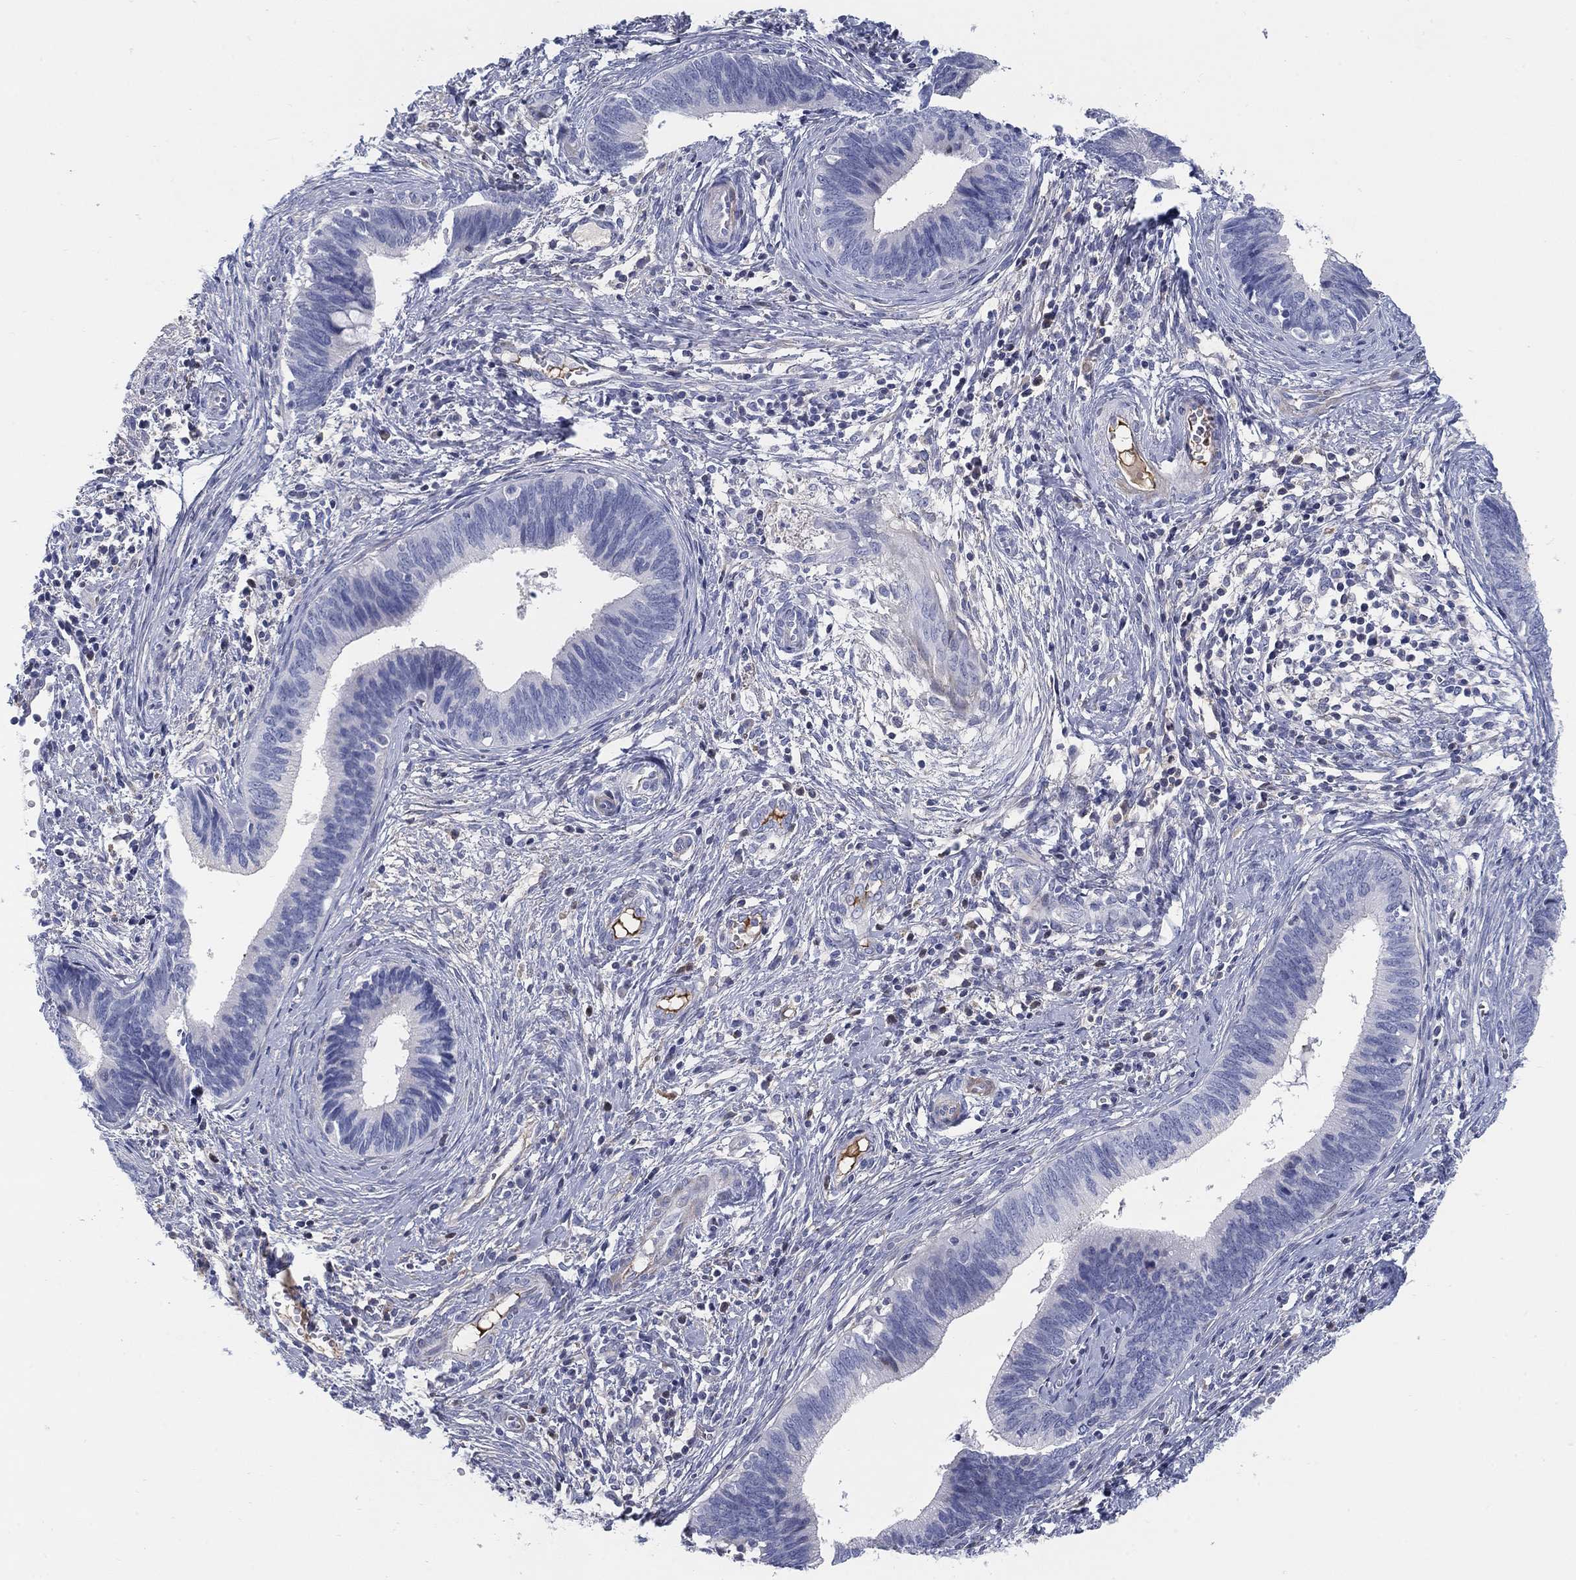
{"staining": {"intensity": "negative", "quantity": "none", "location": "none"}, "tissue": "cervical cancer", "cell_type": "Tumor cells", "image_type": "cancer", "snomed": [{"axis": "morphology", "description": "Adenocarcinoma, NOS"}, {"axis": "topography", "description": "Cervix"}], "caption": "Immunohistochemistry (IHC) of adenocarcinoma (cervical) reveals no positivity in tumor cells. (Brightfield microscopy of DAB (3,3'-diaminobenzidine) IHC at high magnification).", "gene": "HEATR4", "patient": {"sex": "female", "age": 42}}